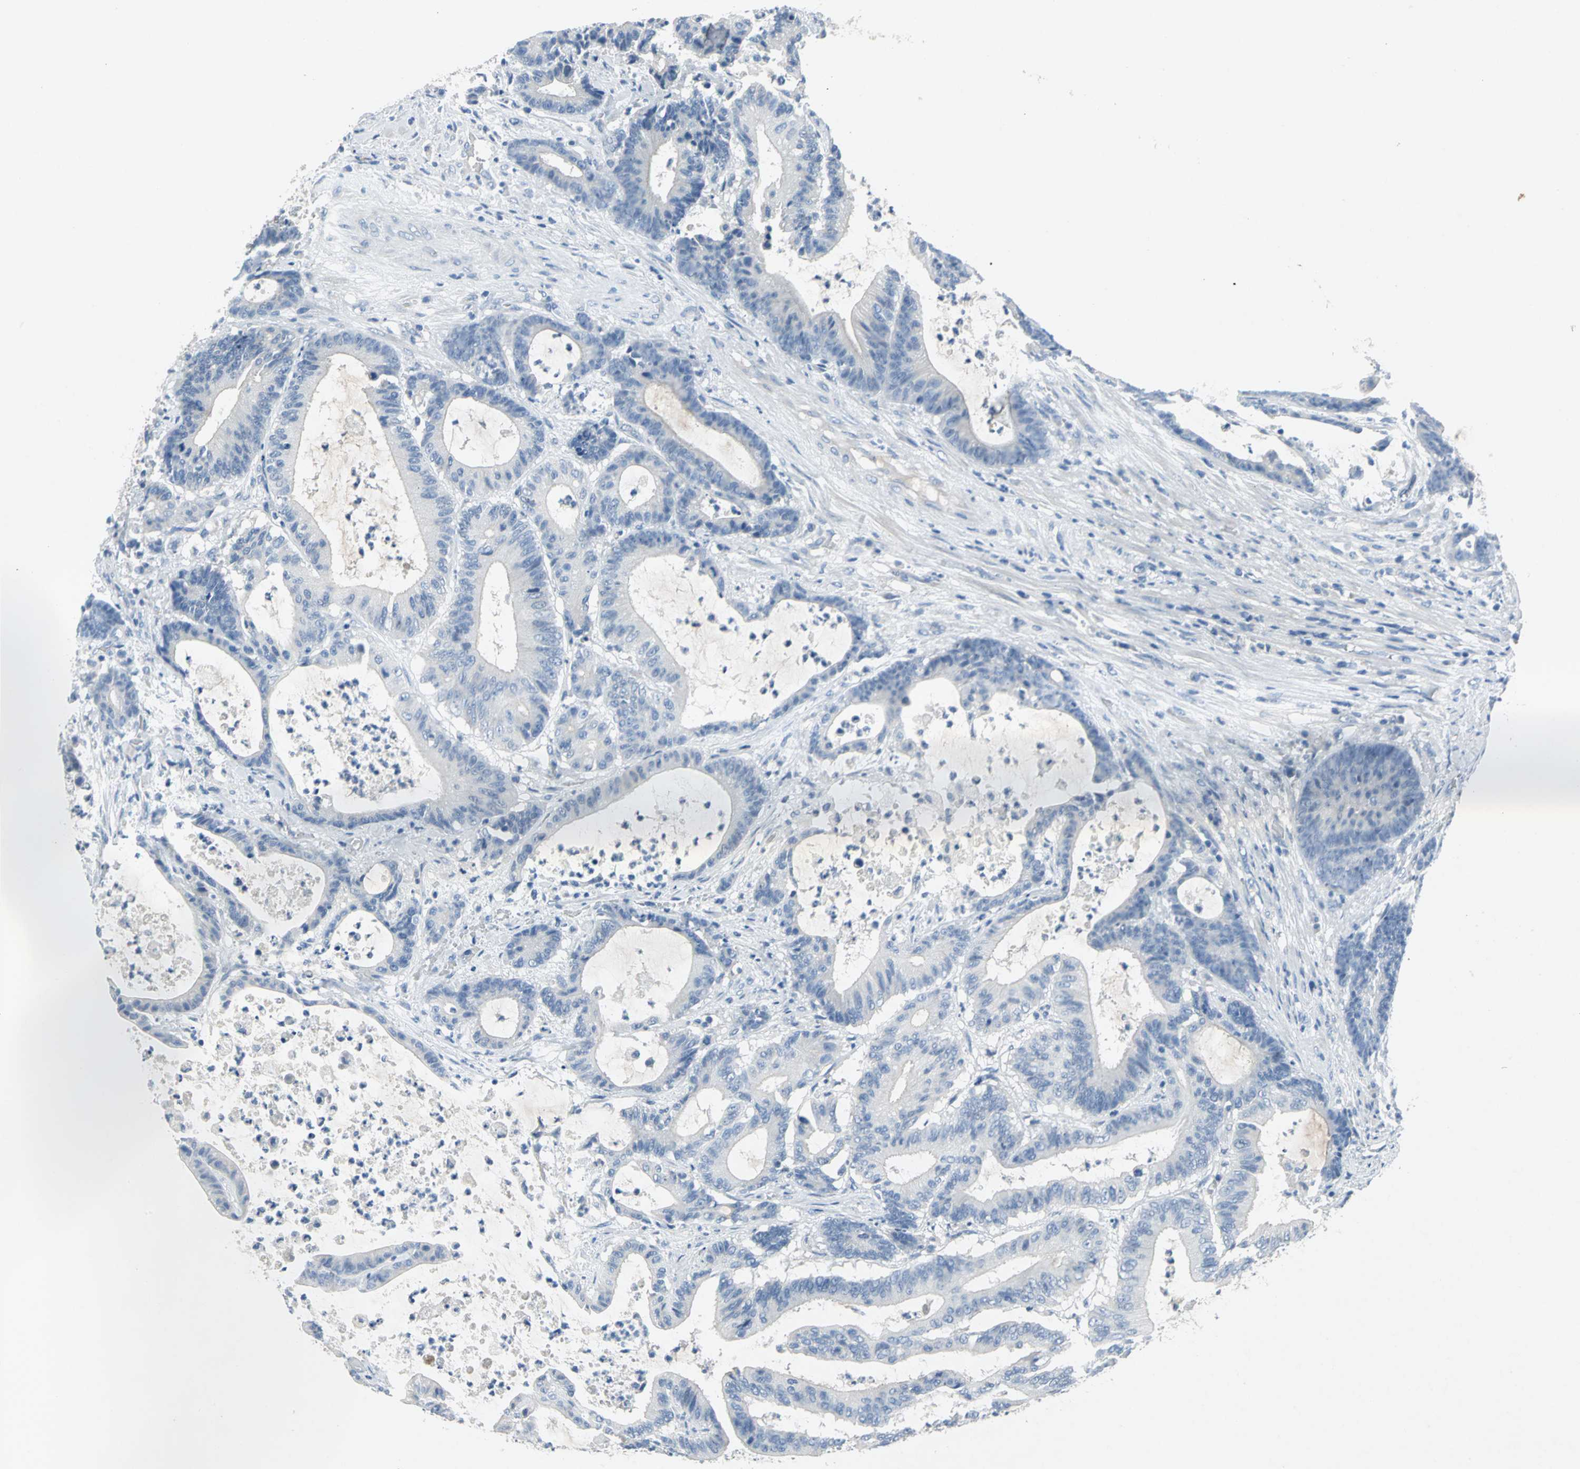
{"staining": {"intensity": "negative", "quantity": "none", "location": "none"}, "tissue": "colorectal cancer", "cell_type": "Tumor cells", "image_type": "cancer", "snomed": [{"axis": "morphology", "description": "Adenocarcinoma, NOS"}, {"axis": "topography", "description": "Colon"}], "caption": "Immunohistochemical staining of human colorectal adenocarcinoma reveals no significant positivity in tumor cells.", "gene": "PTGDS", "patient": {"sex": "female", "age": 84}}